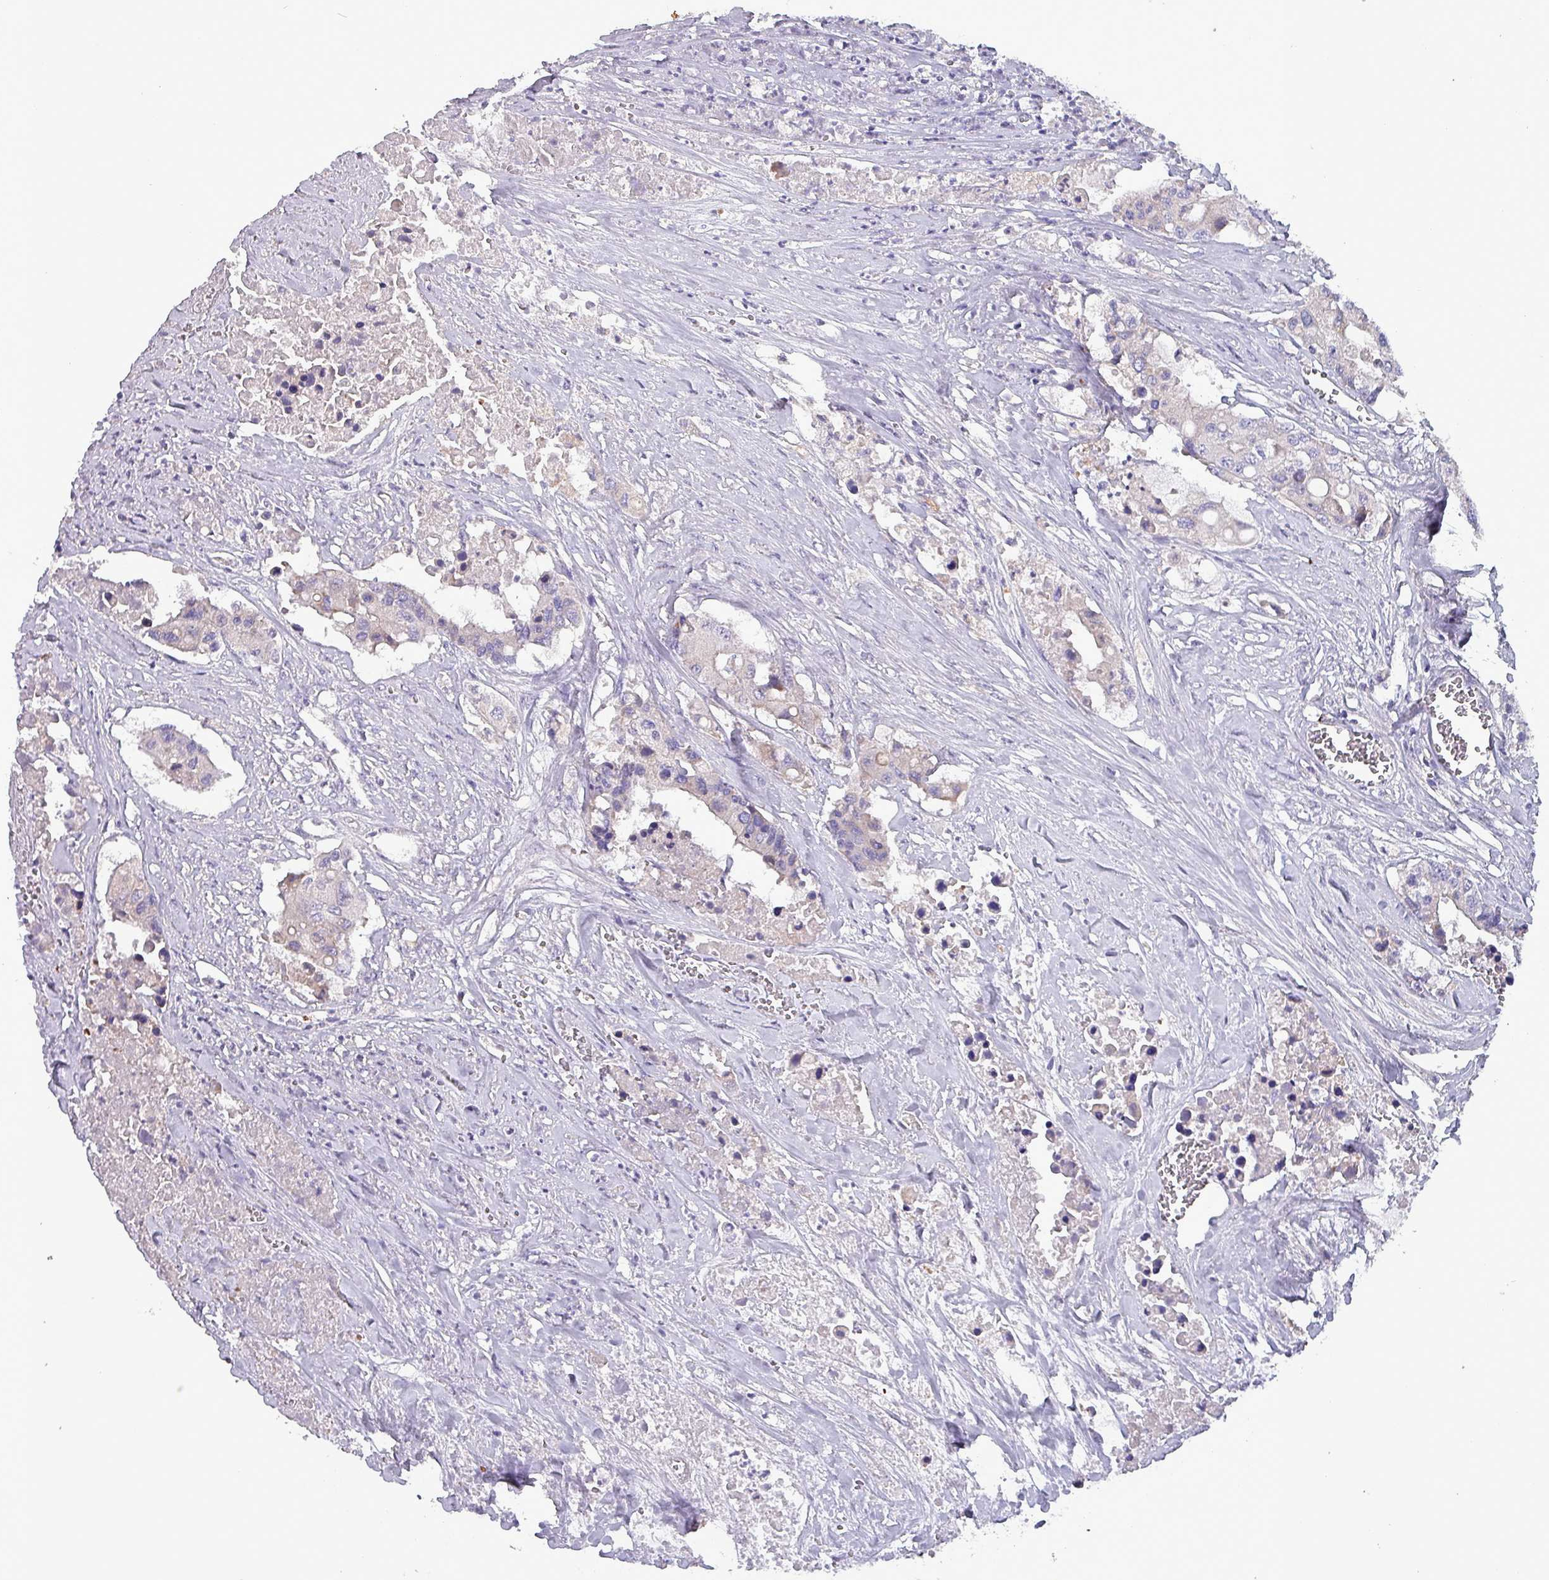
{"staining": {"intensity": "negative", "quantity": "none", "location": "none"}, "tissue": "colorectal cancer", "cell_type": "Tumor cells", "image_type": "cancer", "snomed": [{"axis": "morphology", "description": "Adenocarcinoma, NOS"}, {"axis": "topography", "description": "Colon"}], "caption": "Immunohistochemical staining of colorectal cancer shows no significant expression in tumor cells.", "gene": "HSD3B7", "patient": {"sex": "male", "age": 77}}